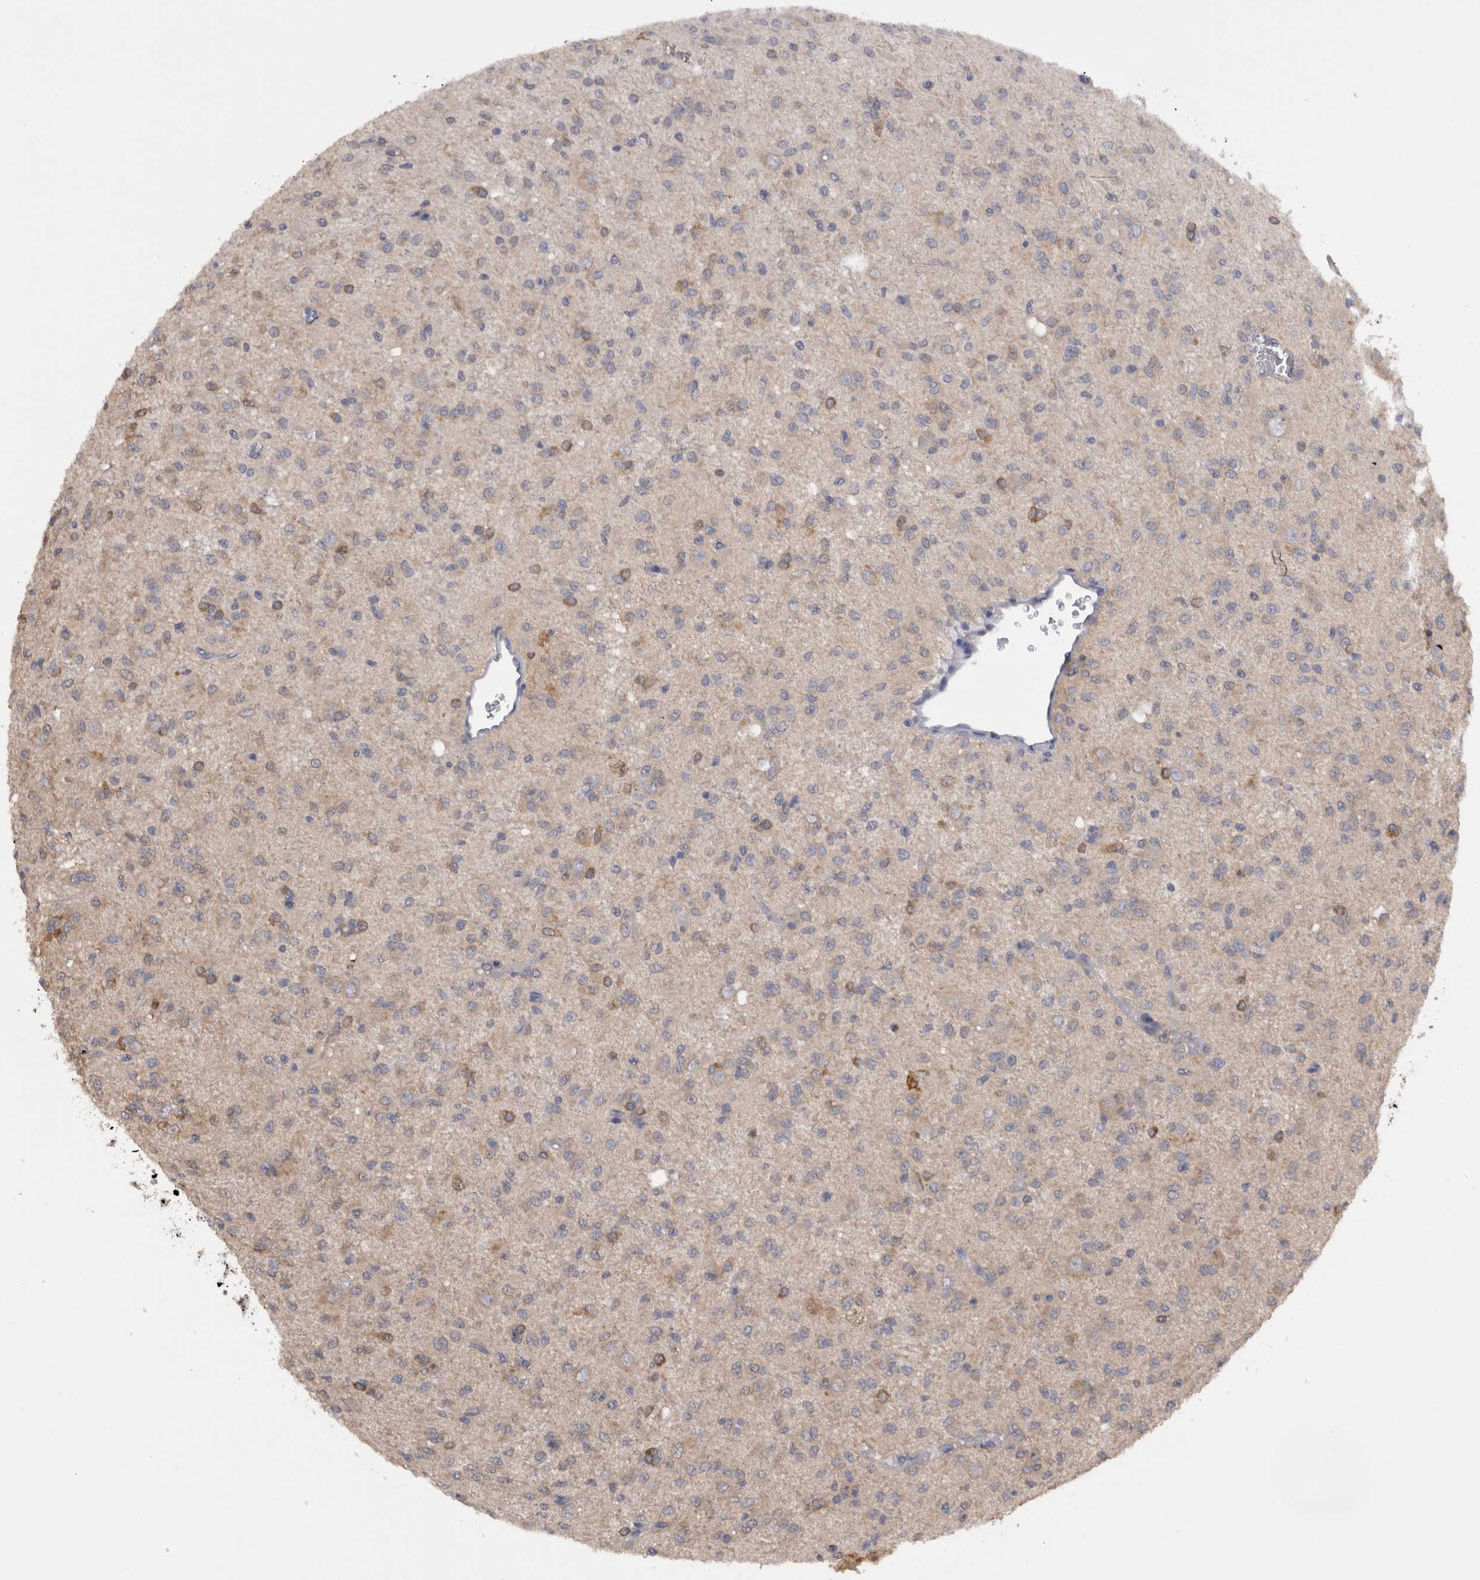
{"staining": {"intensity": "weak", "quantity": "25%-75%", "location": "cytoplasmic/membranous"}, "tissue": "glioma", "cell_type": "Tumor cells", "image_type": "cancer", "snomed": [{"axis": "morphology", "description": "Glioma, malignant, High grade"}, {"axis": "topography", "description": "Brain"}], "caption": "A brown stain highlights weak cytoplasmic/membranous positivity of a protein in malignant glioma (high-grade) tumor cells.", "gene": "TMED7", "patient": {"sex": "female", "age": 59}}